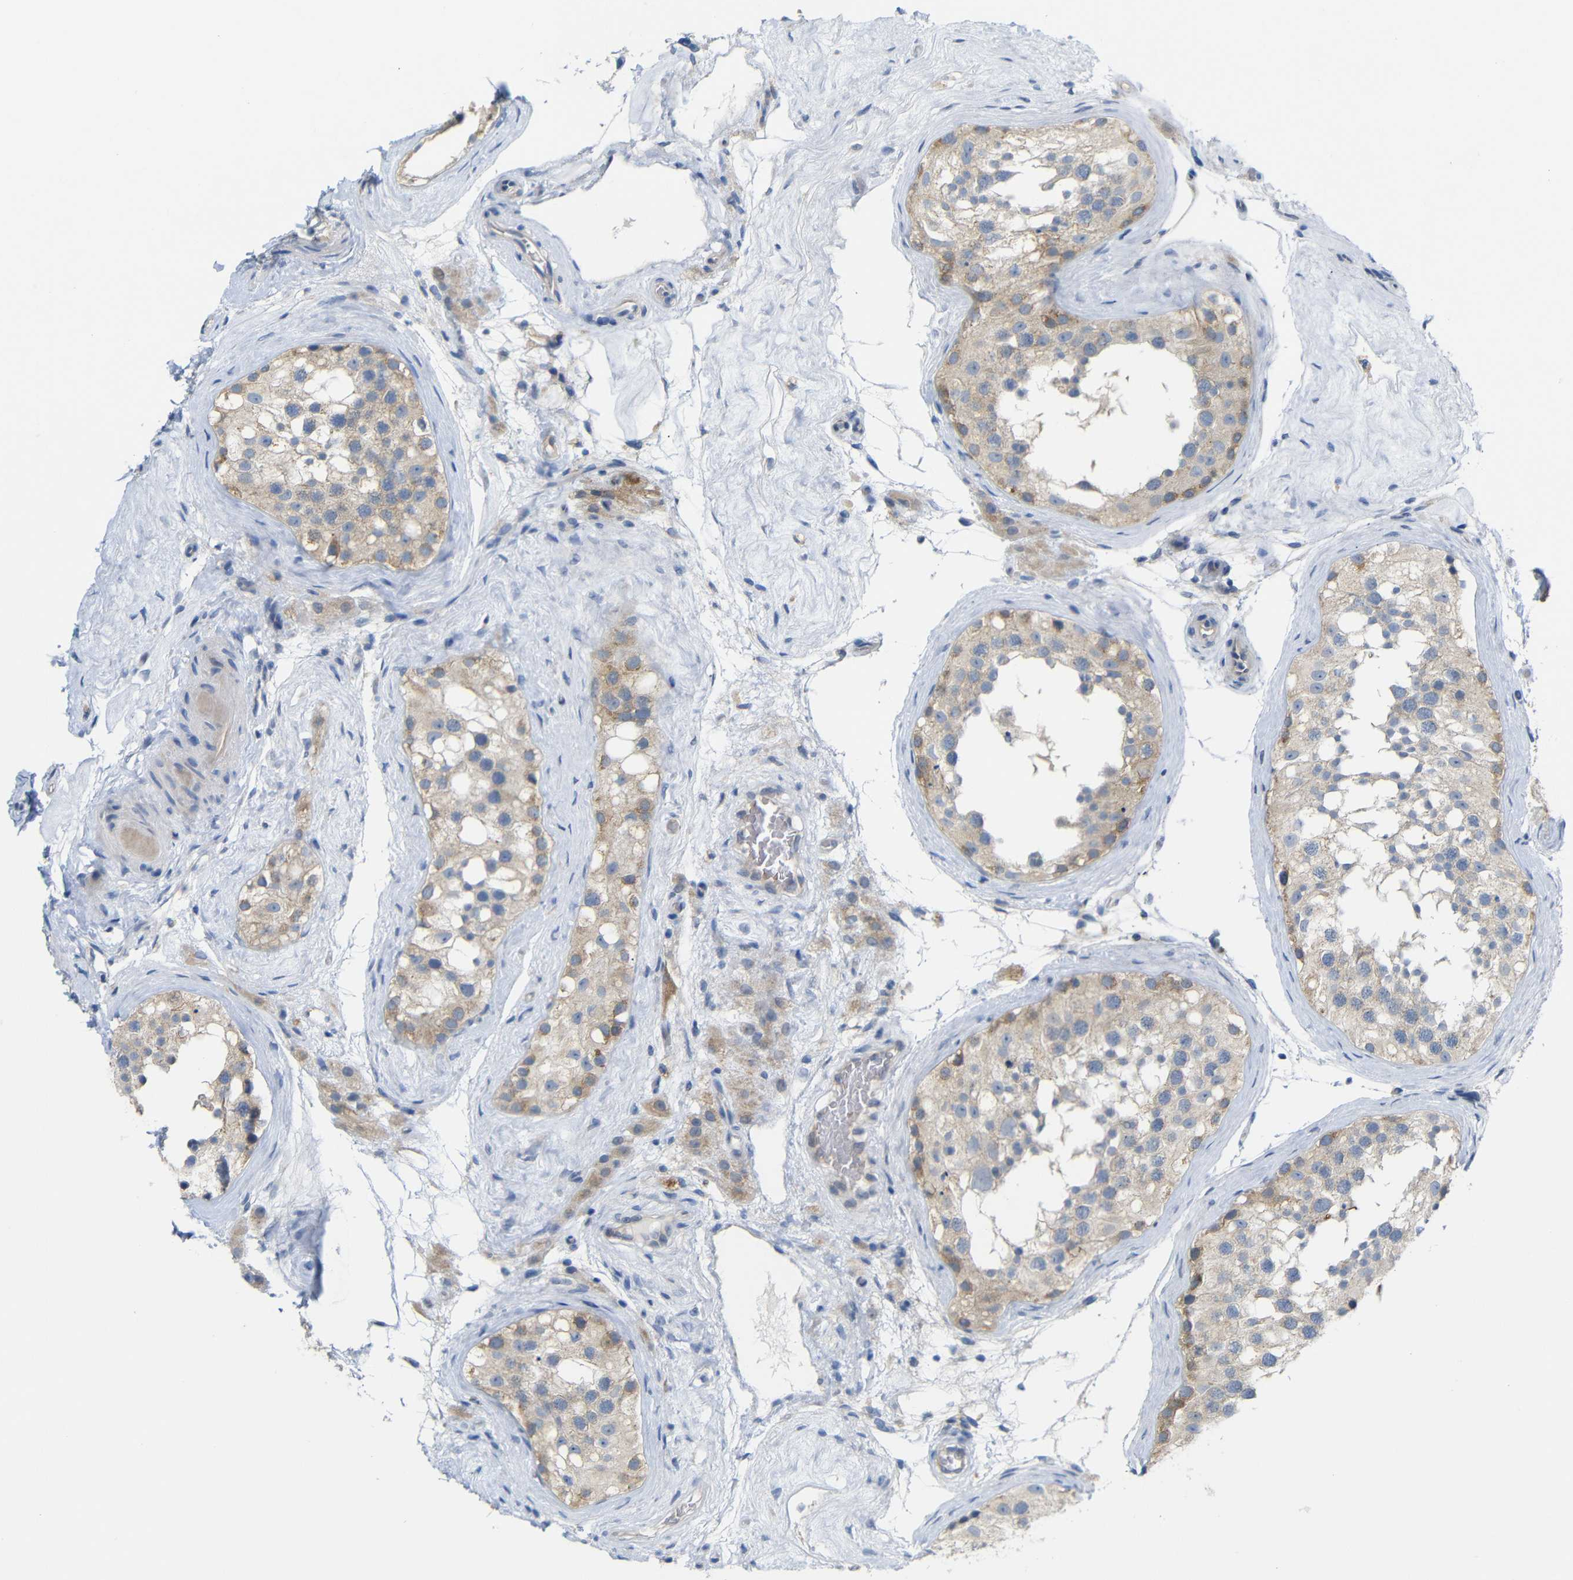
{"staining": {"intensity": "weak", "quantity": ">75%", "location": "cytoplasmic/membranous"}, "tissue": "testis", "cell_type": "Cells in seminiferous ducts", "image_type": "normal", "snomed": [{"axis": "morphology", "description": "Normal tissue, NOS"}, {"axis": "morphology", "description": "Seminoma, NOS"}, {"axis": "topography", "description": "Testis"}], "caption": "Weak cytoplasmic/membranous protein expression is seen in about >75% of cells in seminiferous ducts in testis.", "gene": "TBC1D32", "patient": {"sex": "male", "age": 71}}